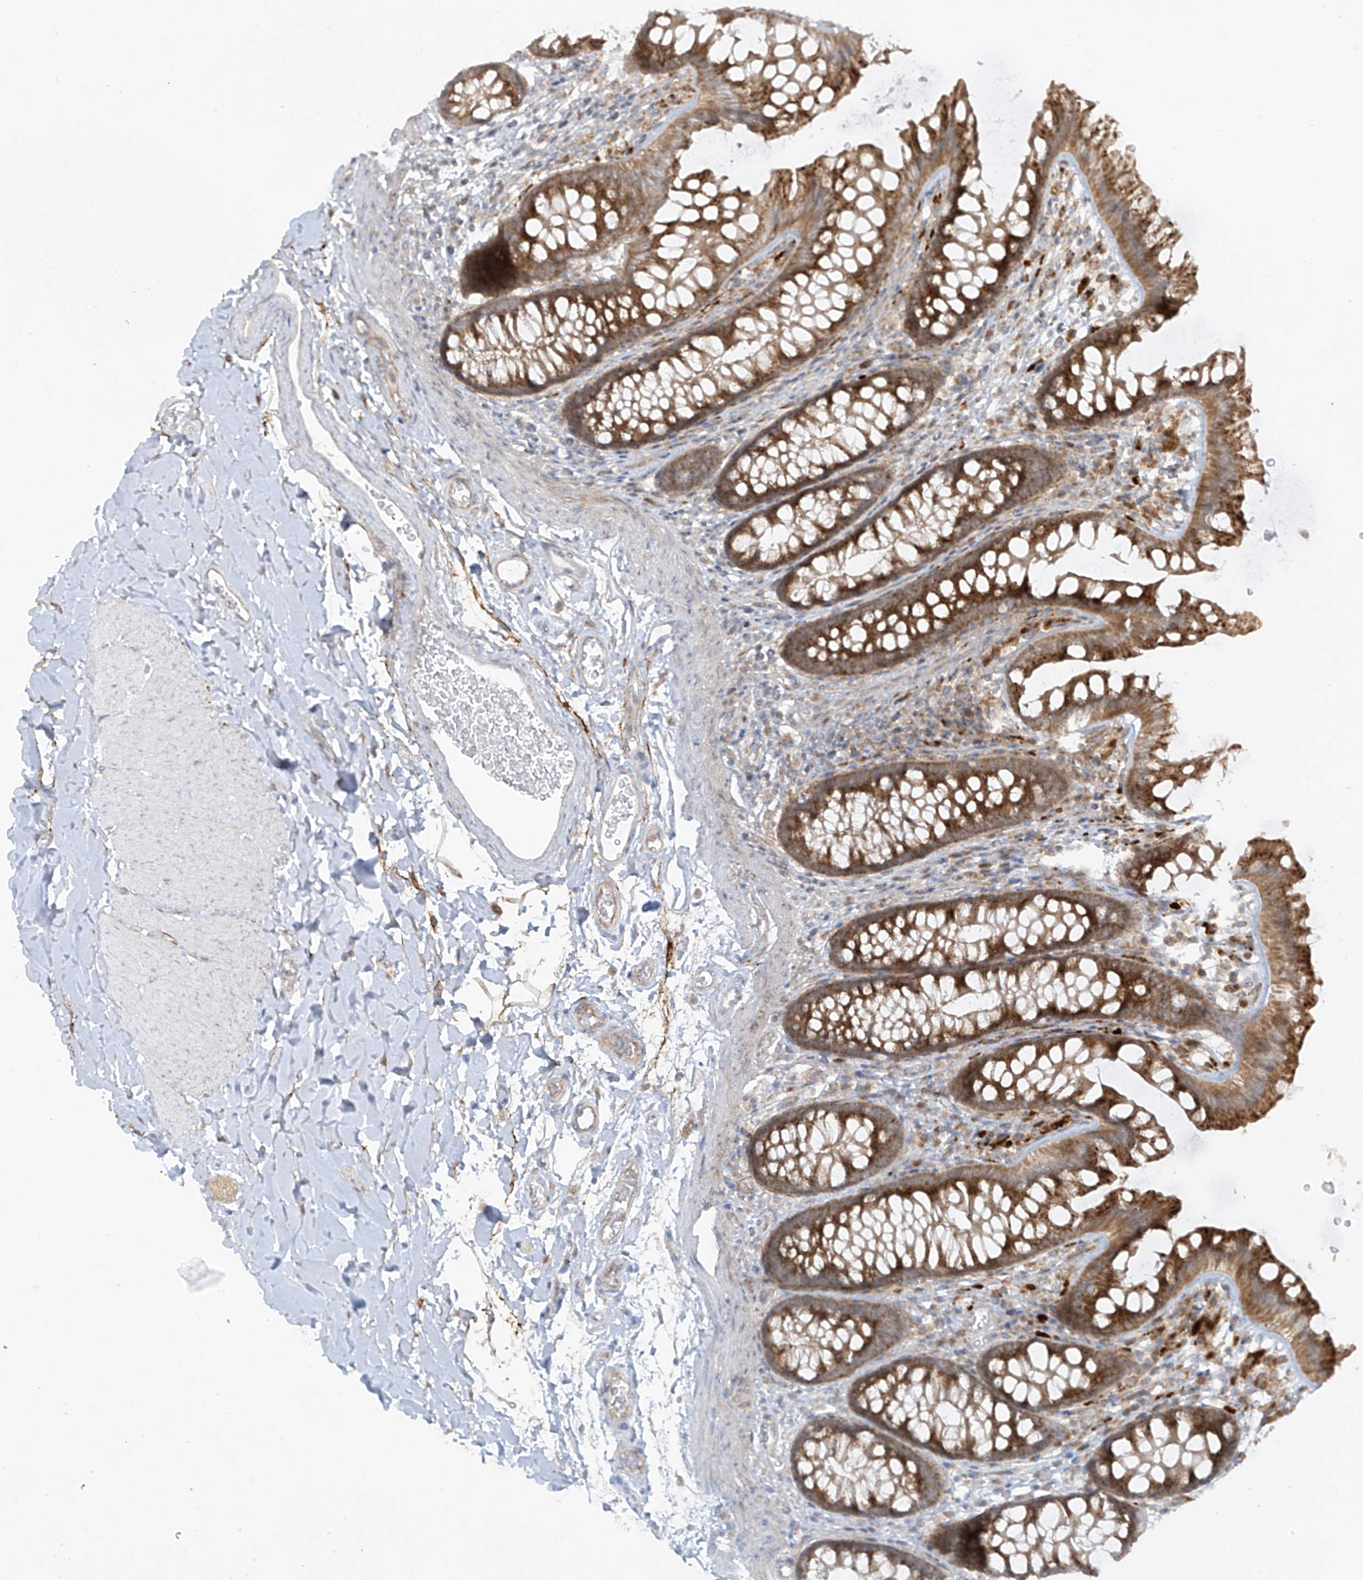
{"staining": {"intensity": "weak", "quantity": ">75%", "location": "cytoplasmic/membranous"}, "tissue": "colon", "cell_type": "Endothelial cells", "image_type": "normal", "snomed": [{"axis": "morphology", "description": "Normal tissue, NOS"}, {"axis": "topography", "description": "Colon"}], "caption": "Protein analysis of unremarkable colon exhibits weak cytoplasmic/membranous expression in approximately >75% of endothelial cells. (Brightfield microscopy of DAB IHC at high magnification).", "gene": "PDE11A", "patient": {"sex": "female", "age": 62}}